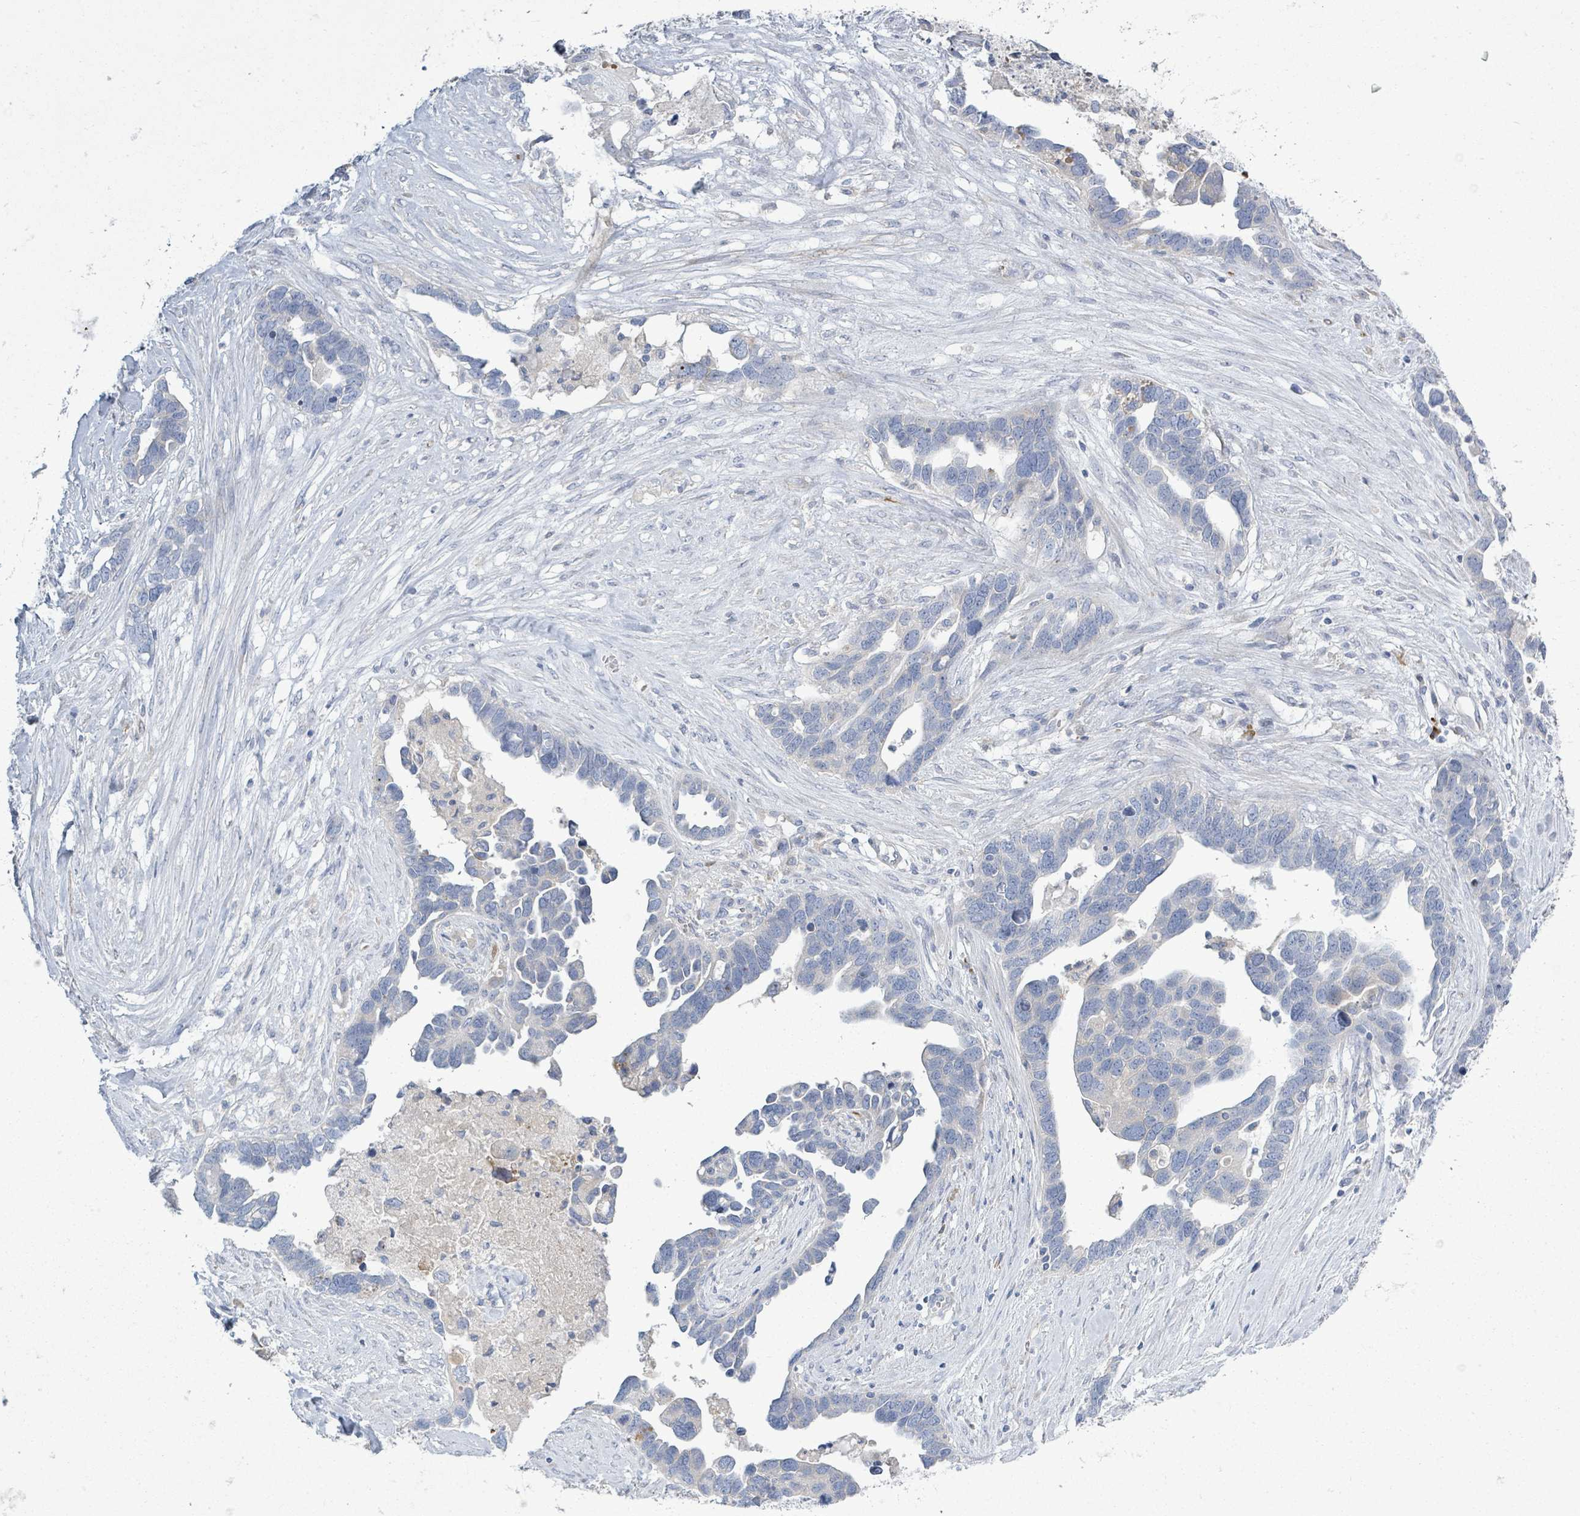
{"staining": {"intensity": "negative", "quantity": "none", "location": "none"}, "tissue": "ovarian cancer", "cell_type": "Tumor cells", "image_type": "cancer", "snomed": [{"axis": "morphology", "description": "Cystadenocarcinoma, serous, NOS"}, {"axis": "topography", "description": "Ovary"}], "caption": "Ovarian cancer (serous cystadenocarcinoma) stained for a protein using immunohistochemistry shows no staining tumor cells.", "gene": "SIRPB1", "patient": {"sex": "female", "age": 54}}